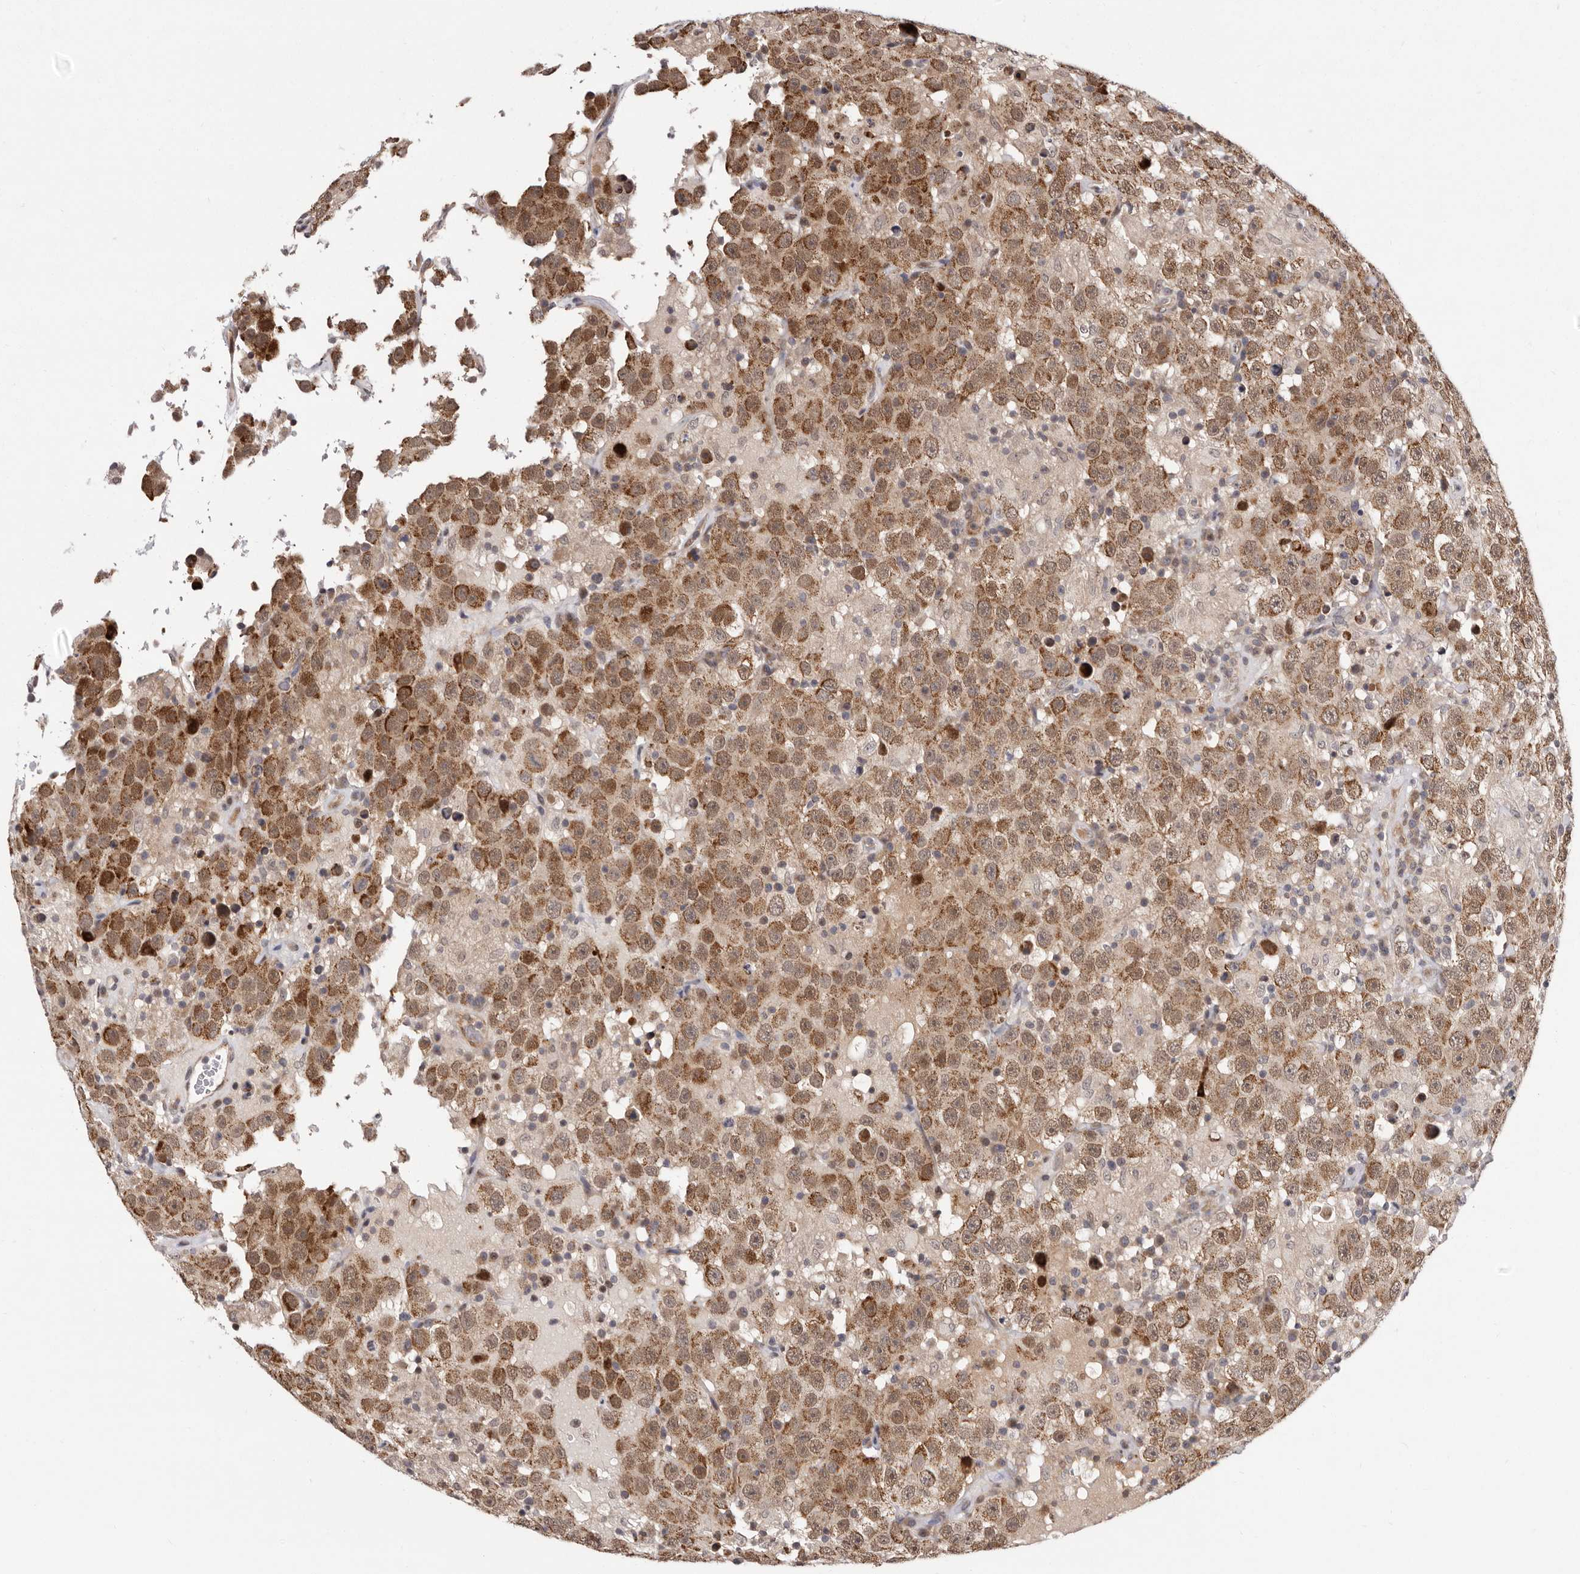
{"staining": {"intensity": "moderate", "quantity": ">75%", "location": "cytoplasmic/membranous"}, "tissue": "testis cancer", "cell_type": "Tumor cells", "image_type": "cancer", "snomed": [{"axis": "morphology", "description": "Seminoma, NOS"}, {"axis": "topography", "description": "Testis"}], "caption": "Human testis cancer (seminoma) stained with a protein marker displays moderate staining in tumor cells.", "gene": "GLRX3", "patient": {"sex": "male", "age": 41}}